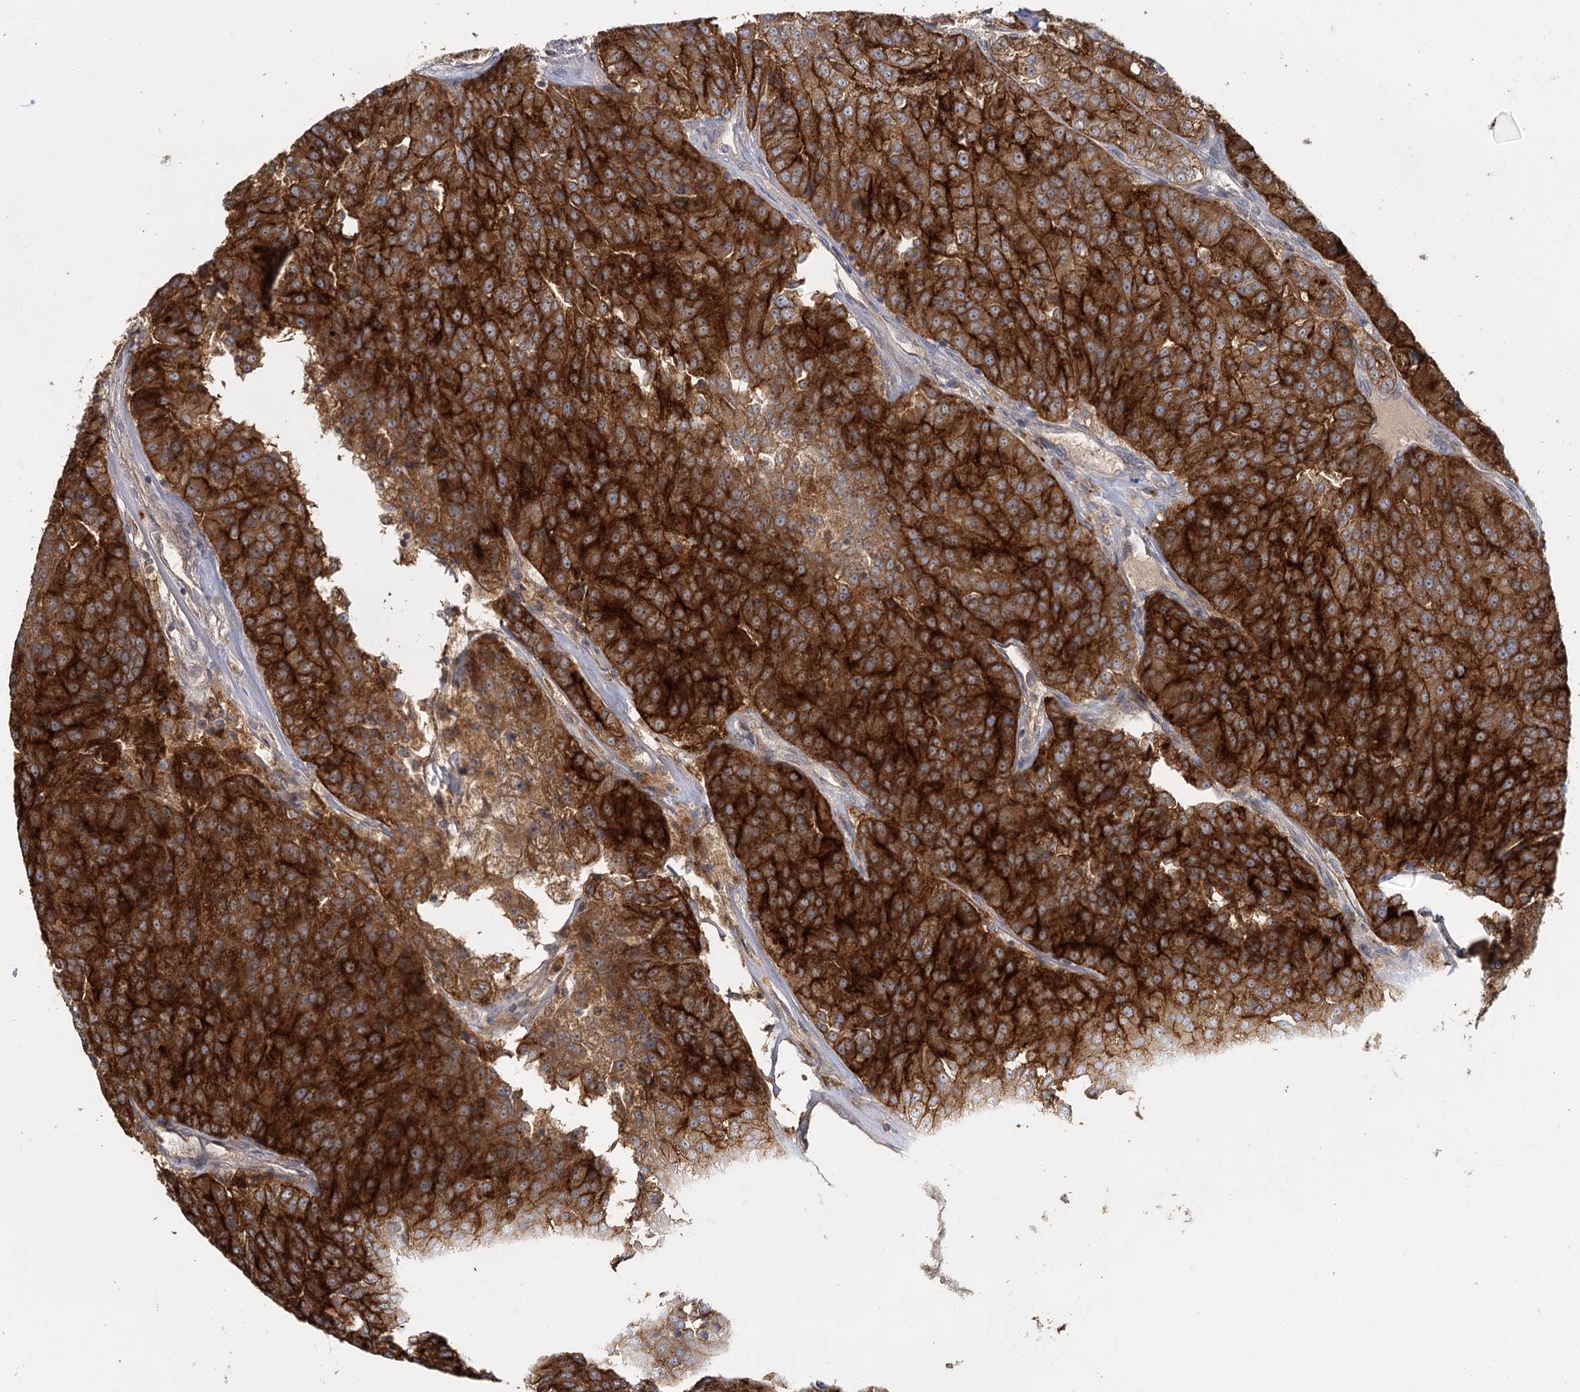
{"staining": {"intensity": "strong", "quantity": ">75%", "location": "cytoplasmic/membranous"}, "tissue": "renal cancer", "cell_type": "Tumor cells", "image_type": "cancer", "snomed": [{"axis": "morphology", "description": "Adenocarcinoma, NOS"}, {"axis": "topography", "description": "Kidney"}], "caption": "Human renal adenocarcinoma stained with a brown dye shows strong cytoplasmic/membranous positive staining in about >75% of tumor cells.", "gene": "ANGPTL5", "patient": {"sex": "female", "age": 63}}